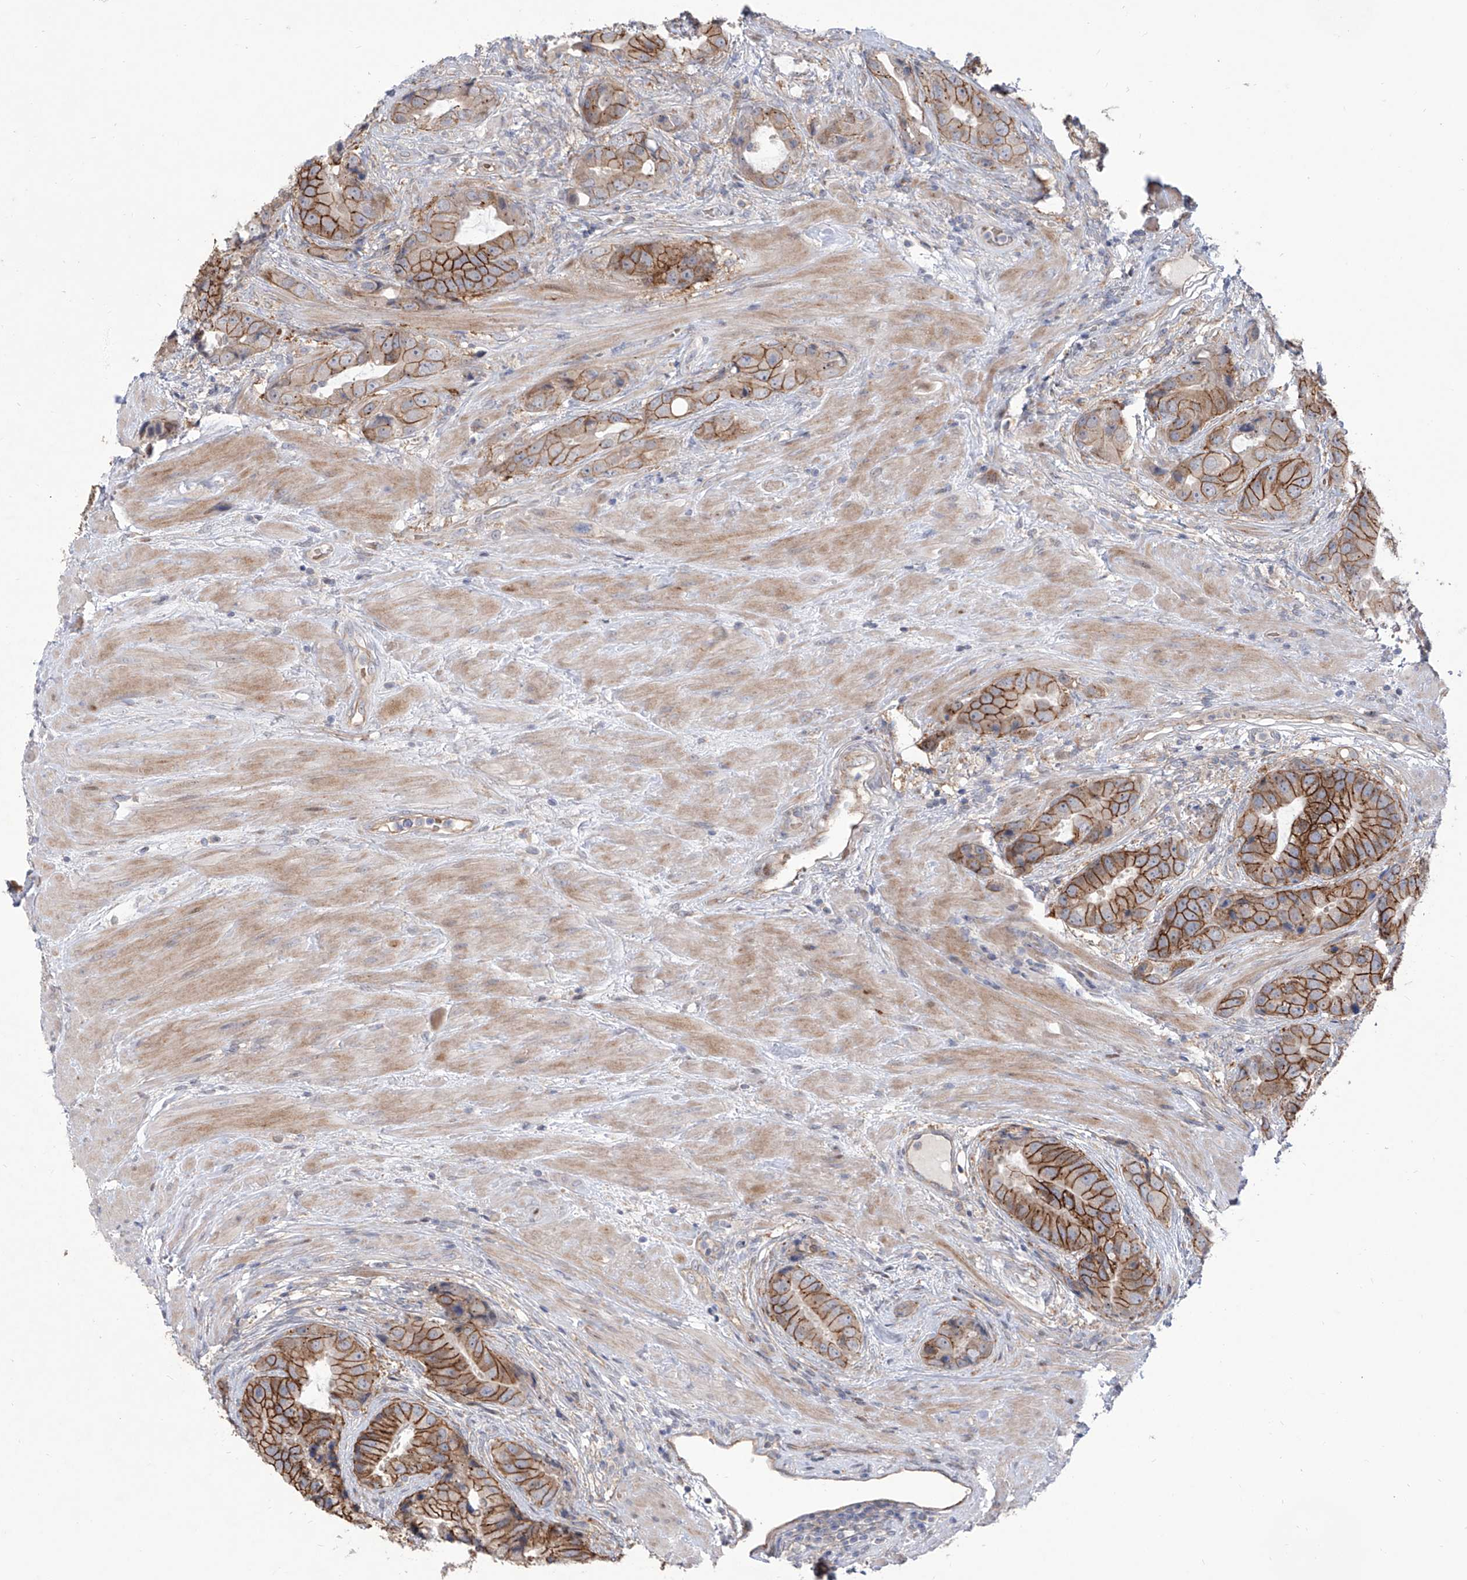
{"staining": {"intensity": "strong", "quantity": ">75%", "location": "cytoplasmic/membranous"}, "tissue": "prostate cancer", "cell_type": "Tumor cells", "image_type": "cancer", "snomed": [{"axis": "morphology", "description": "Adenocarcinoma, High grade"}, {"axis": "topography", "description": "Prostate"}], "caption": "Immunohistochemical staining of high-grade adenocarcinoma (prostate) exhibits high levels of strong cytoplasmic/membranous protein expression in about >75% of tumor cells.", "gene": "LRRC1", "patient": {"sex": "male", "age": 70}}